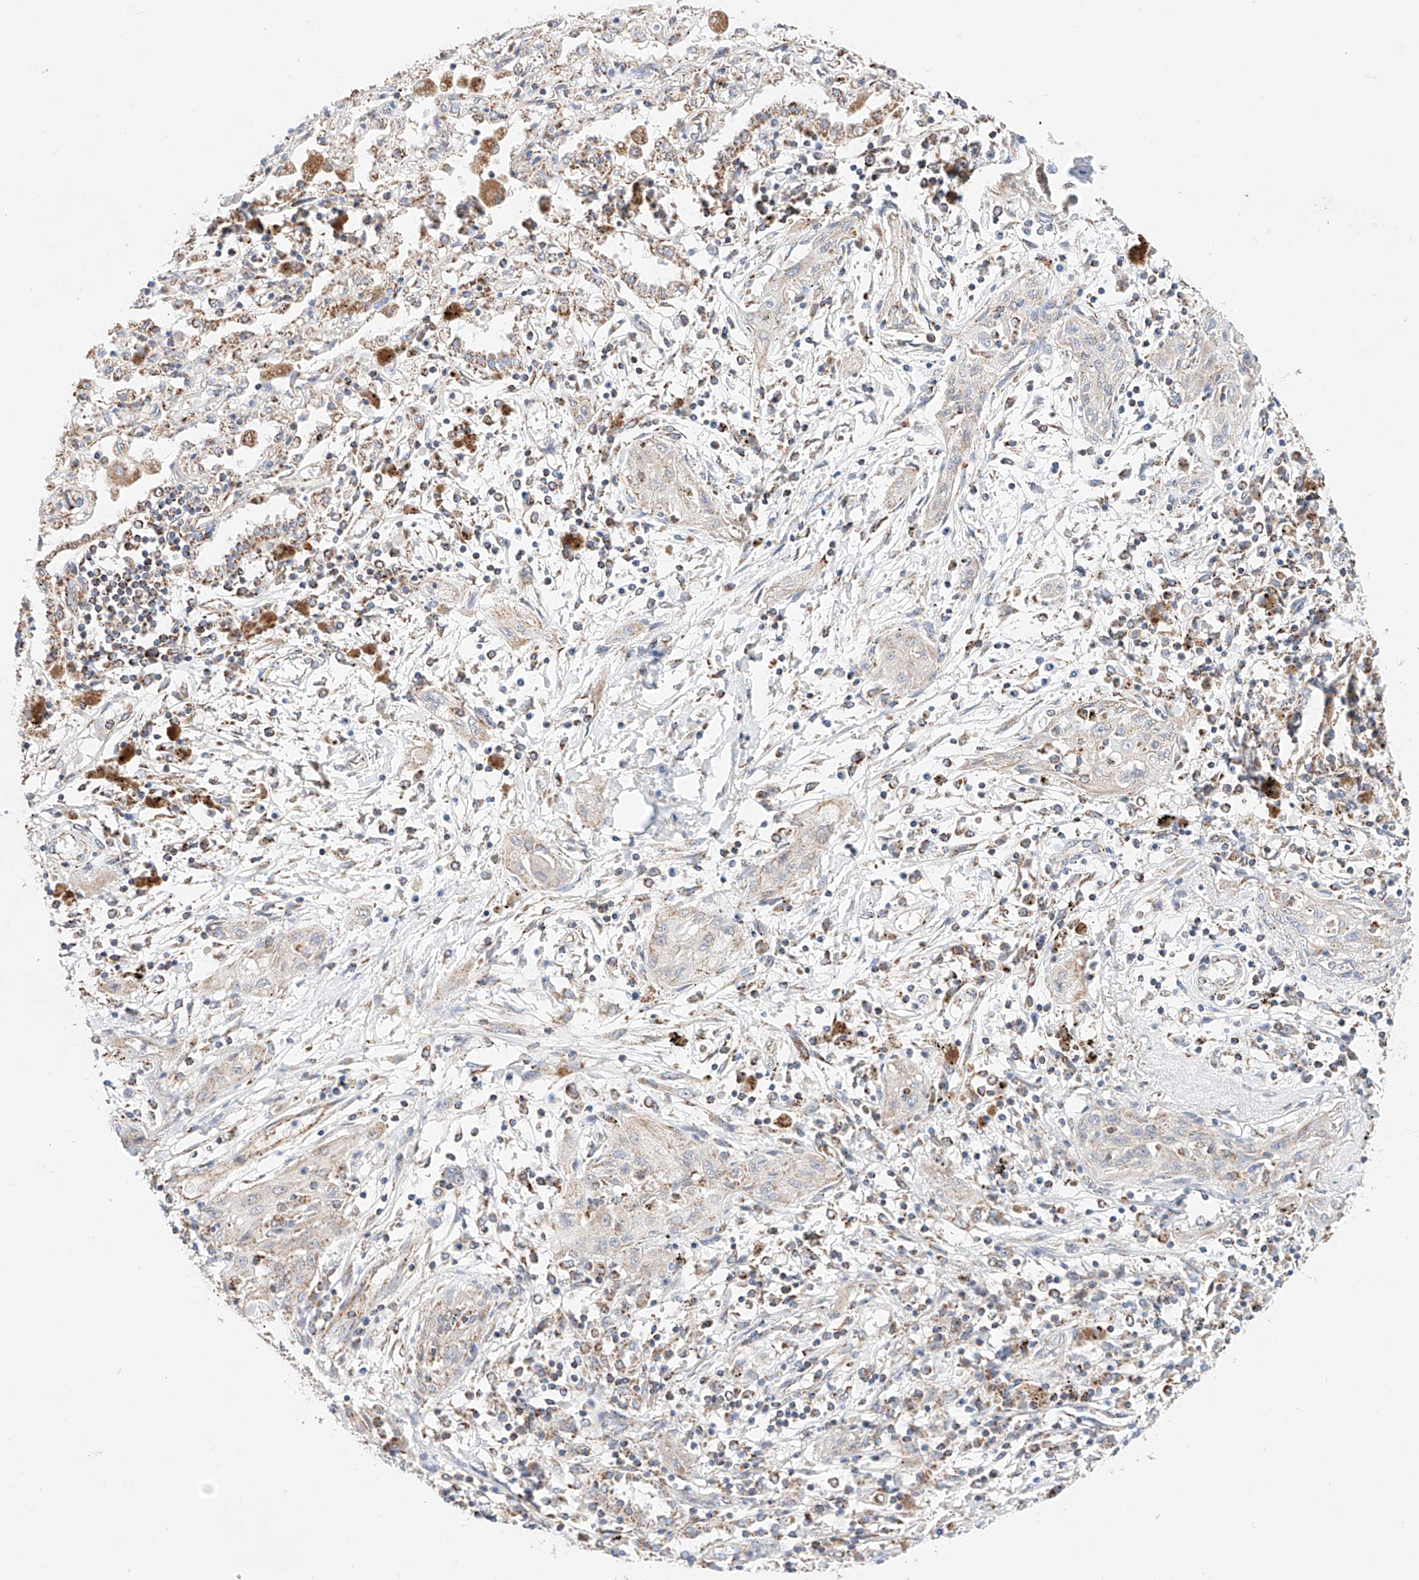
{"staining": {"intensity": "negative", "quantity": "none", "location": "none"}, "tissue": "lung cancer", "cell_type": "Tumor cells", "image_type": "cancer", "snomed": [{"axis": "morphology", "description": "Squamous cell carcinoma, NOS"}, {"axis": "topography", "description": "Lung"}], "caption": "Immunohistochemical staining of lung cancer demonstrates no significant staining in tumor cells.", "gene": "KTI12", "patient": {"sex": "female", "age": 47}}